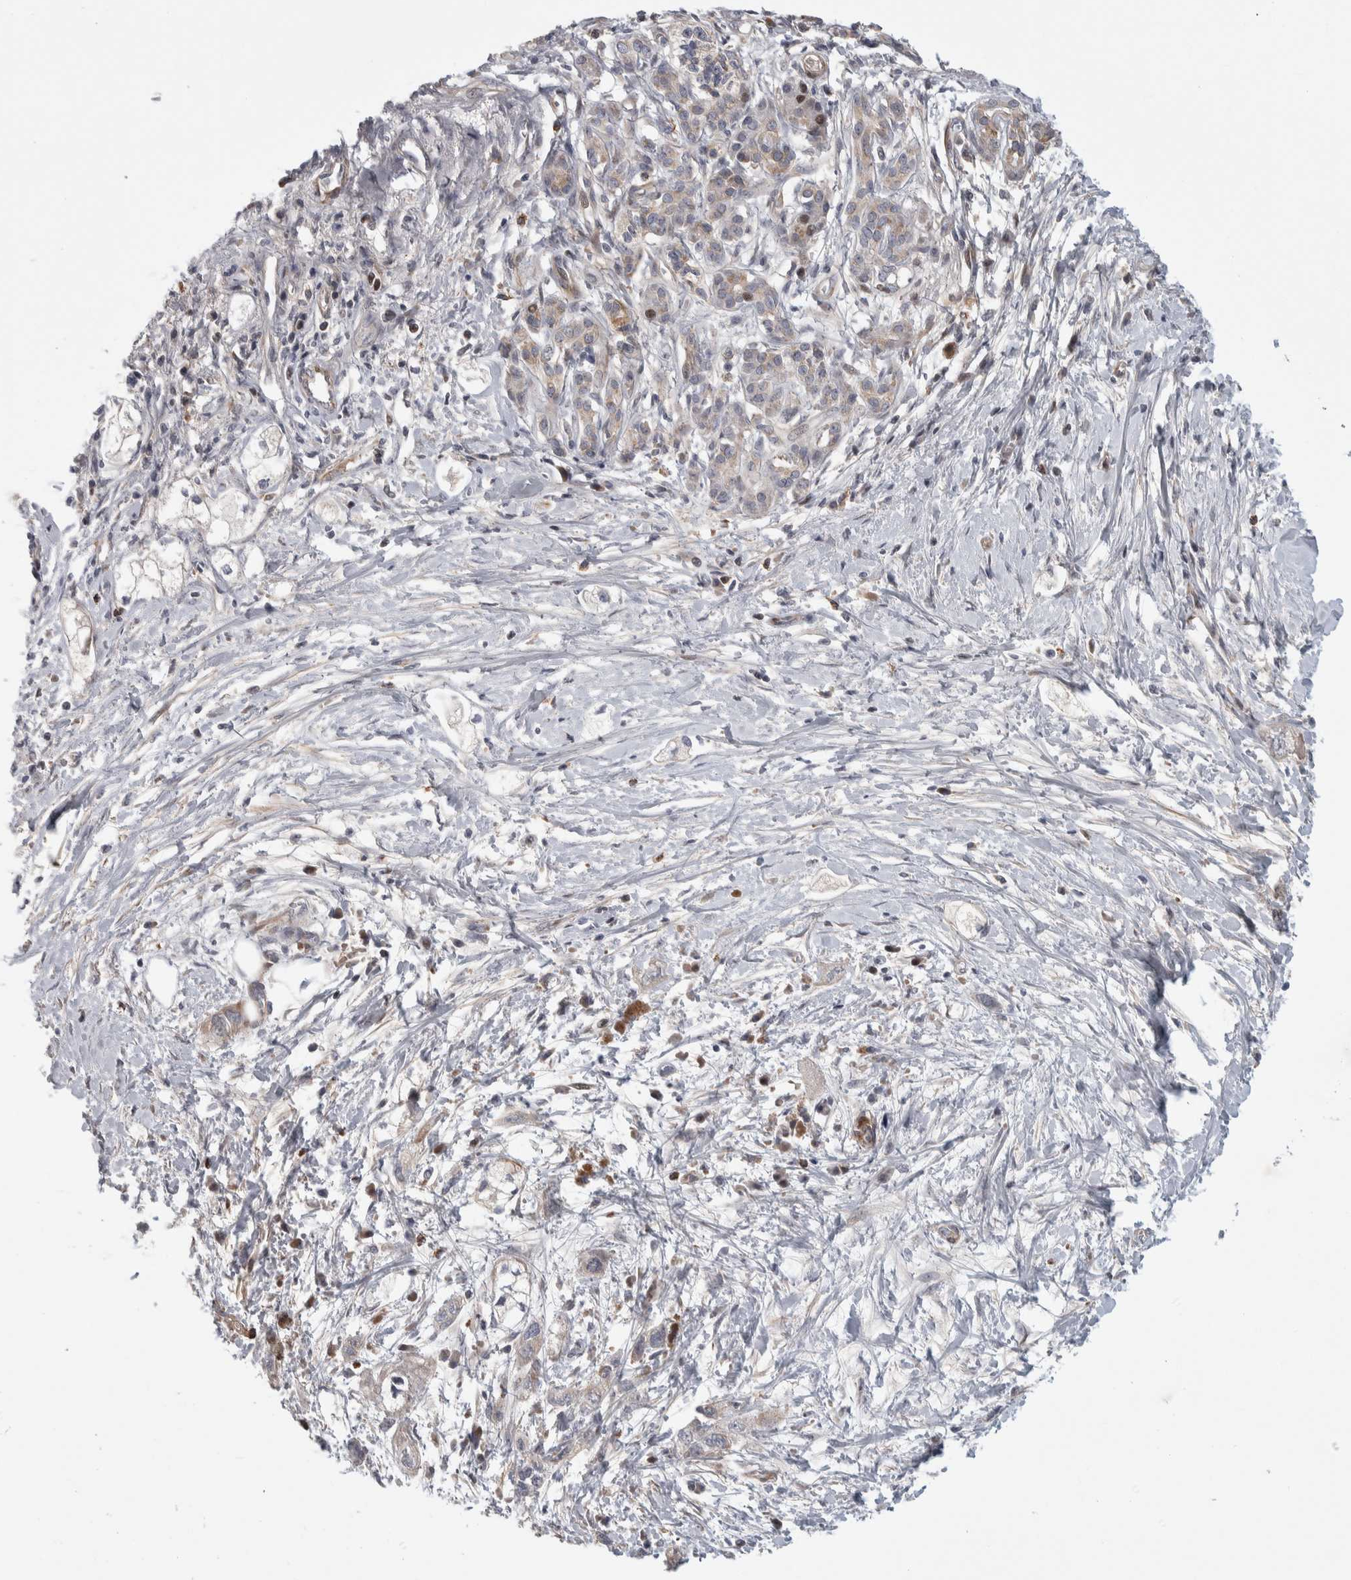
{"staining": {"intensity": "weak", "quantity": "<25%", "location": "cytoplasmic/membranous"}, "tissue": "pancreatic cancer", "cell_type": "Tumor cells", "image_type": "cancer", "snomed": [{"axis": "morphology", "description": "Adenocarcinoma, NOS"}, {"axis": "topography", "description": "Pancreas"}], "caption": "Immunohistochemical staining of human pancreatic cancer (adenocarcinoma) shows no significant positivity in tumor cells. (DAB immunohistochemistry visualized using brightfield microscopy, high magnification).", "gene": "PSMG3", "patient": {"sex": "male", "age": 74}}